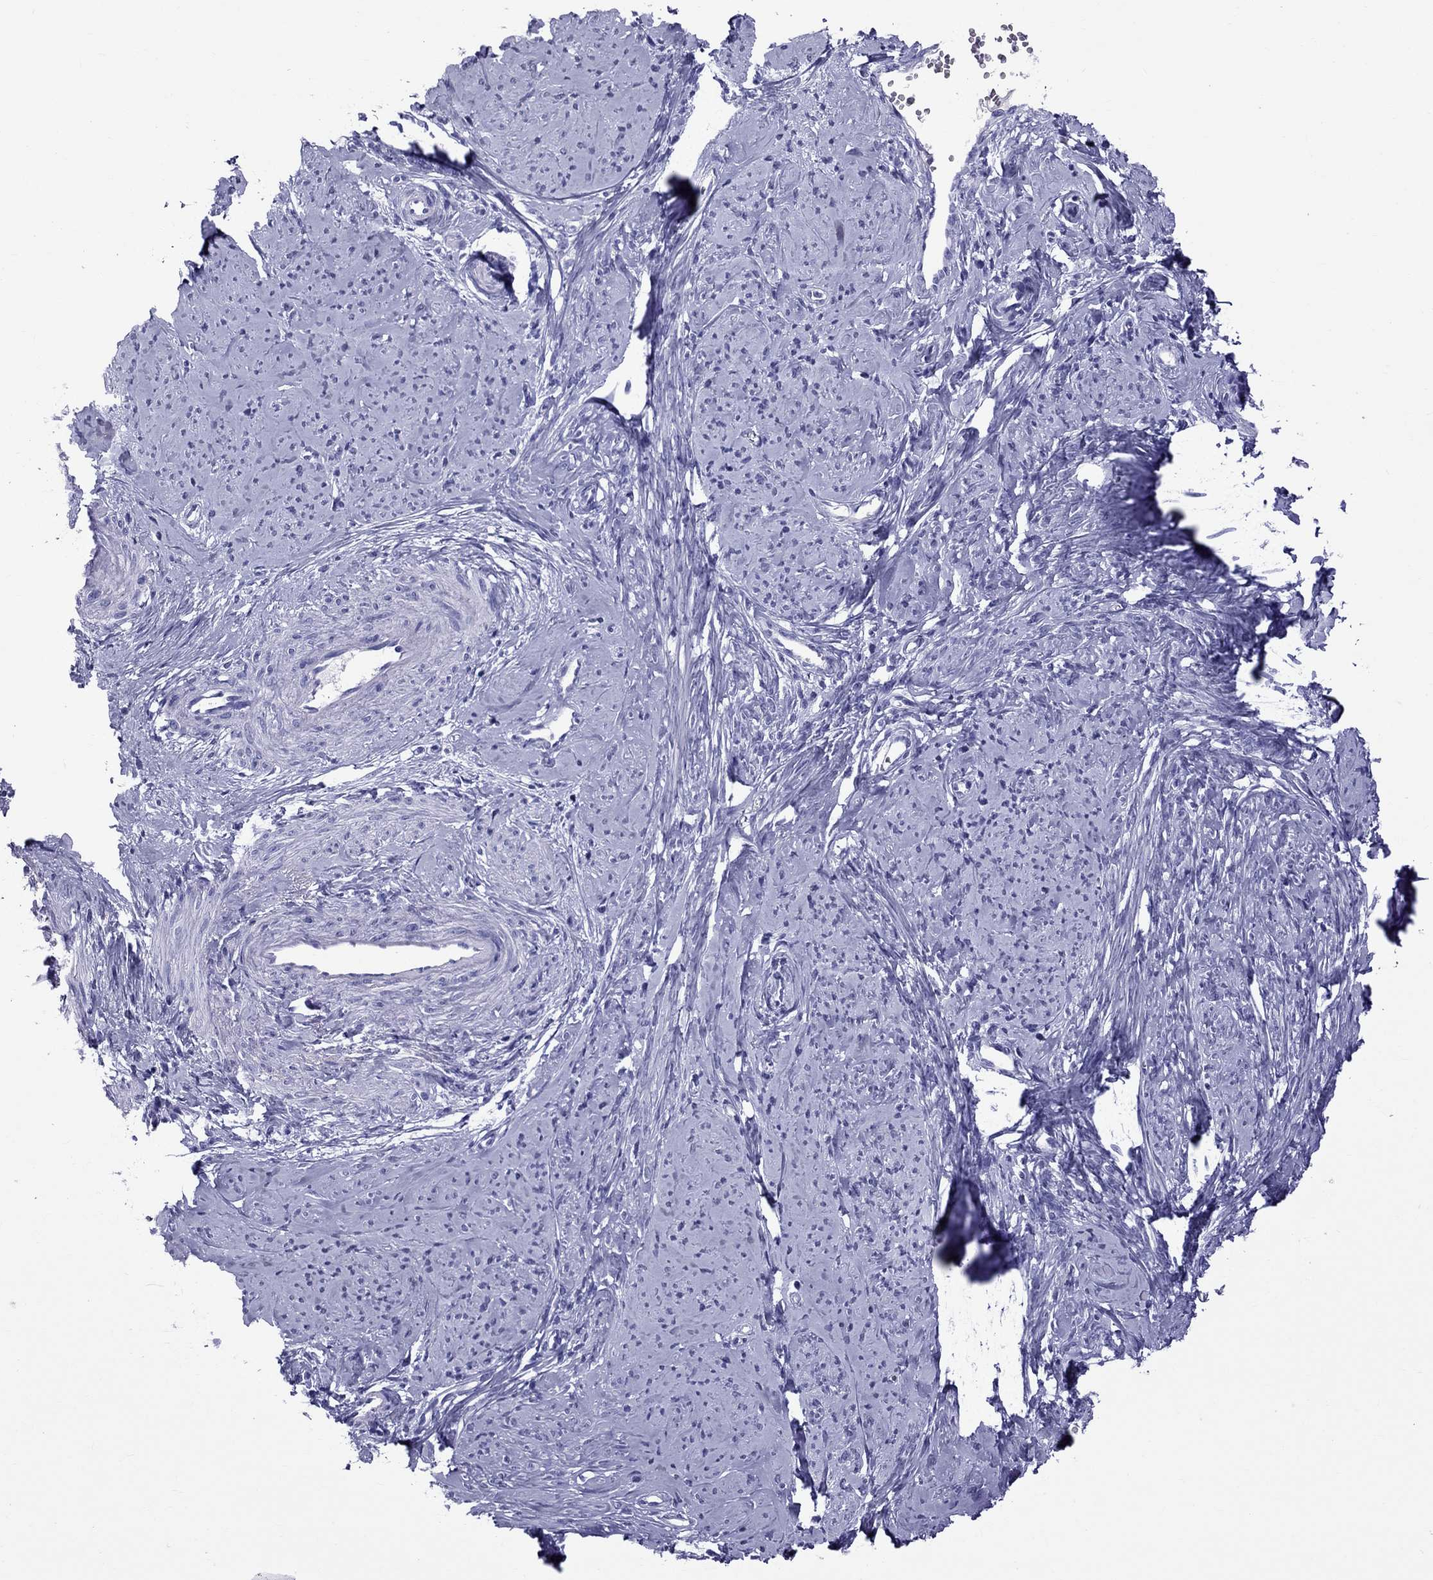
{"staining": {"intensity": "negative", "quantity": "none", "location": "none"}, "tissue": "smooth muscle", "cell_type": "Smooth muscle cells", "image_type": "normal", "snomed": [{"axis": "morphology", "description": "Normal tissue, NOS"}, {"axis": "topography", "description": "Smooth muscle"}], "caption": "Smooth muscle cells are negative for brown protein staining in benign smooth muscle. (DAB IHC visualized using brightfield microscopy, high magnification).", "gene": "SCART1", "patient": {"sex": "female", "age": 48}}